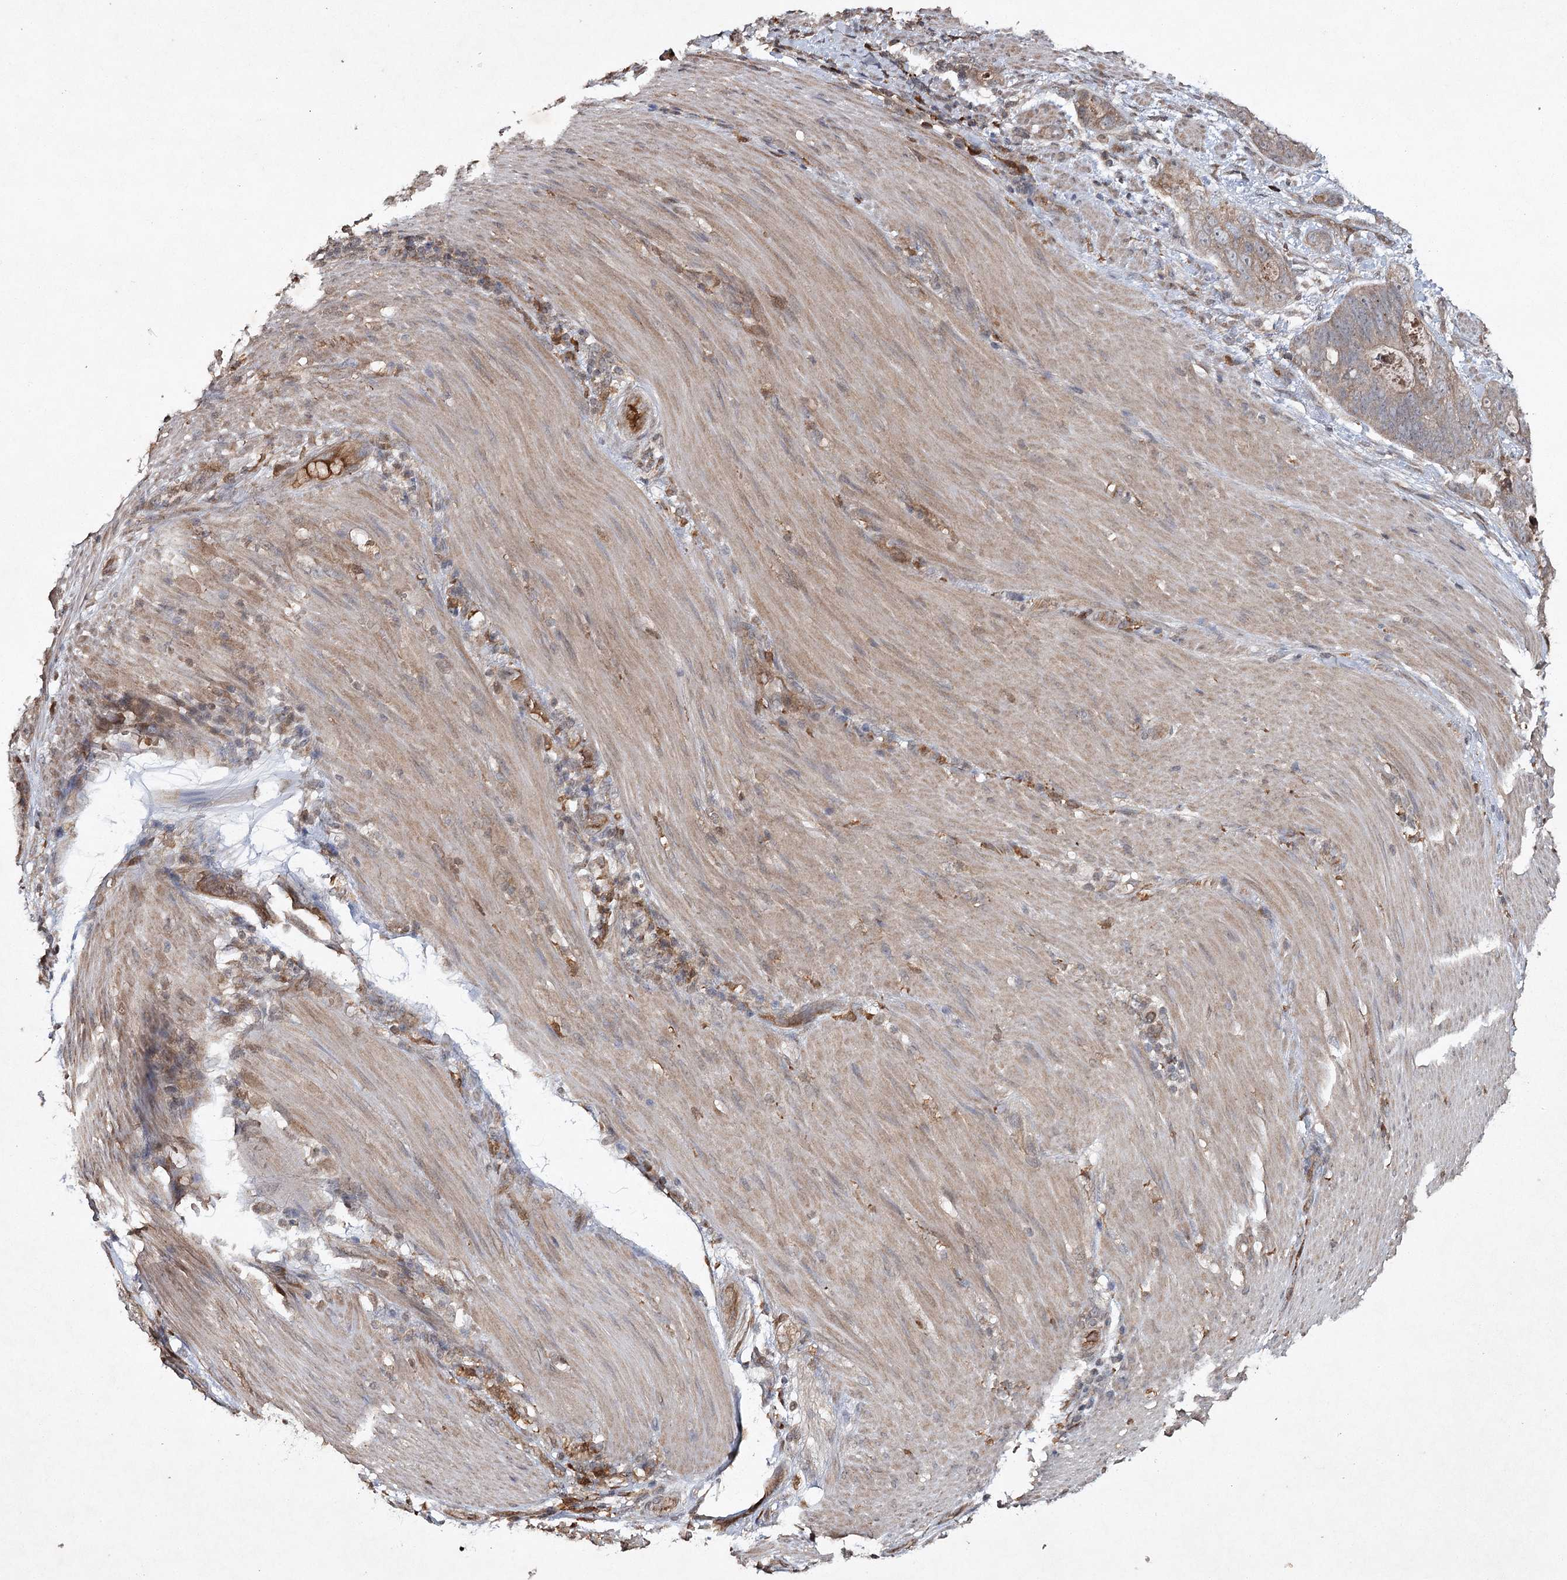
{"staining": {"intensity": "weak", "quantity": "25%-75%", "location": "cytoplasmic/membranous"}, "tissue": "stomach cancer", "cell_type": "Tumor cells", "image_type": "cancer", "snomed": [{"axis": "morphology", "description": "Normal tissue, NOS"}, {"axis": "morphology", "description": "Adenocarcinoma, NOS"}, {"axis": "topography", "description": "Stomach"}], "caption": "This micrograph shows stomach cancer stained with immunohistochemistry to label a protein in brown. The cytoplasmic/membranous of tumor cells show weak positivity for the protein. Nuclei are counter-stained blue.", "gene": "CYP2B6", "patient": {"sex": "female", "age": 89}}